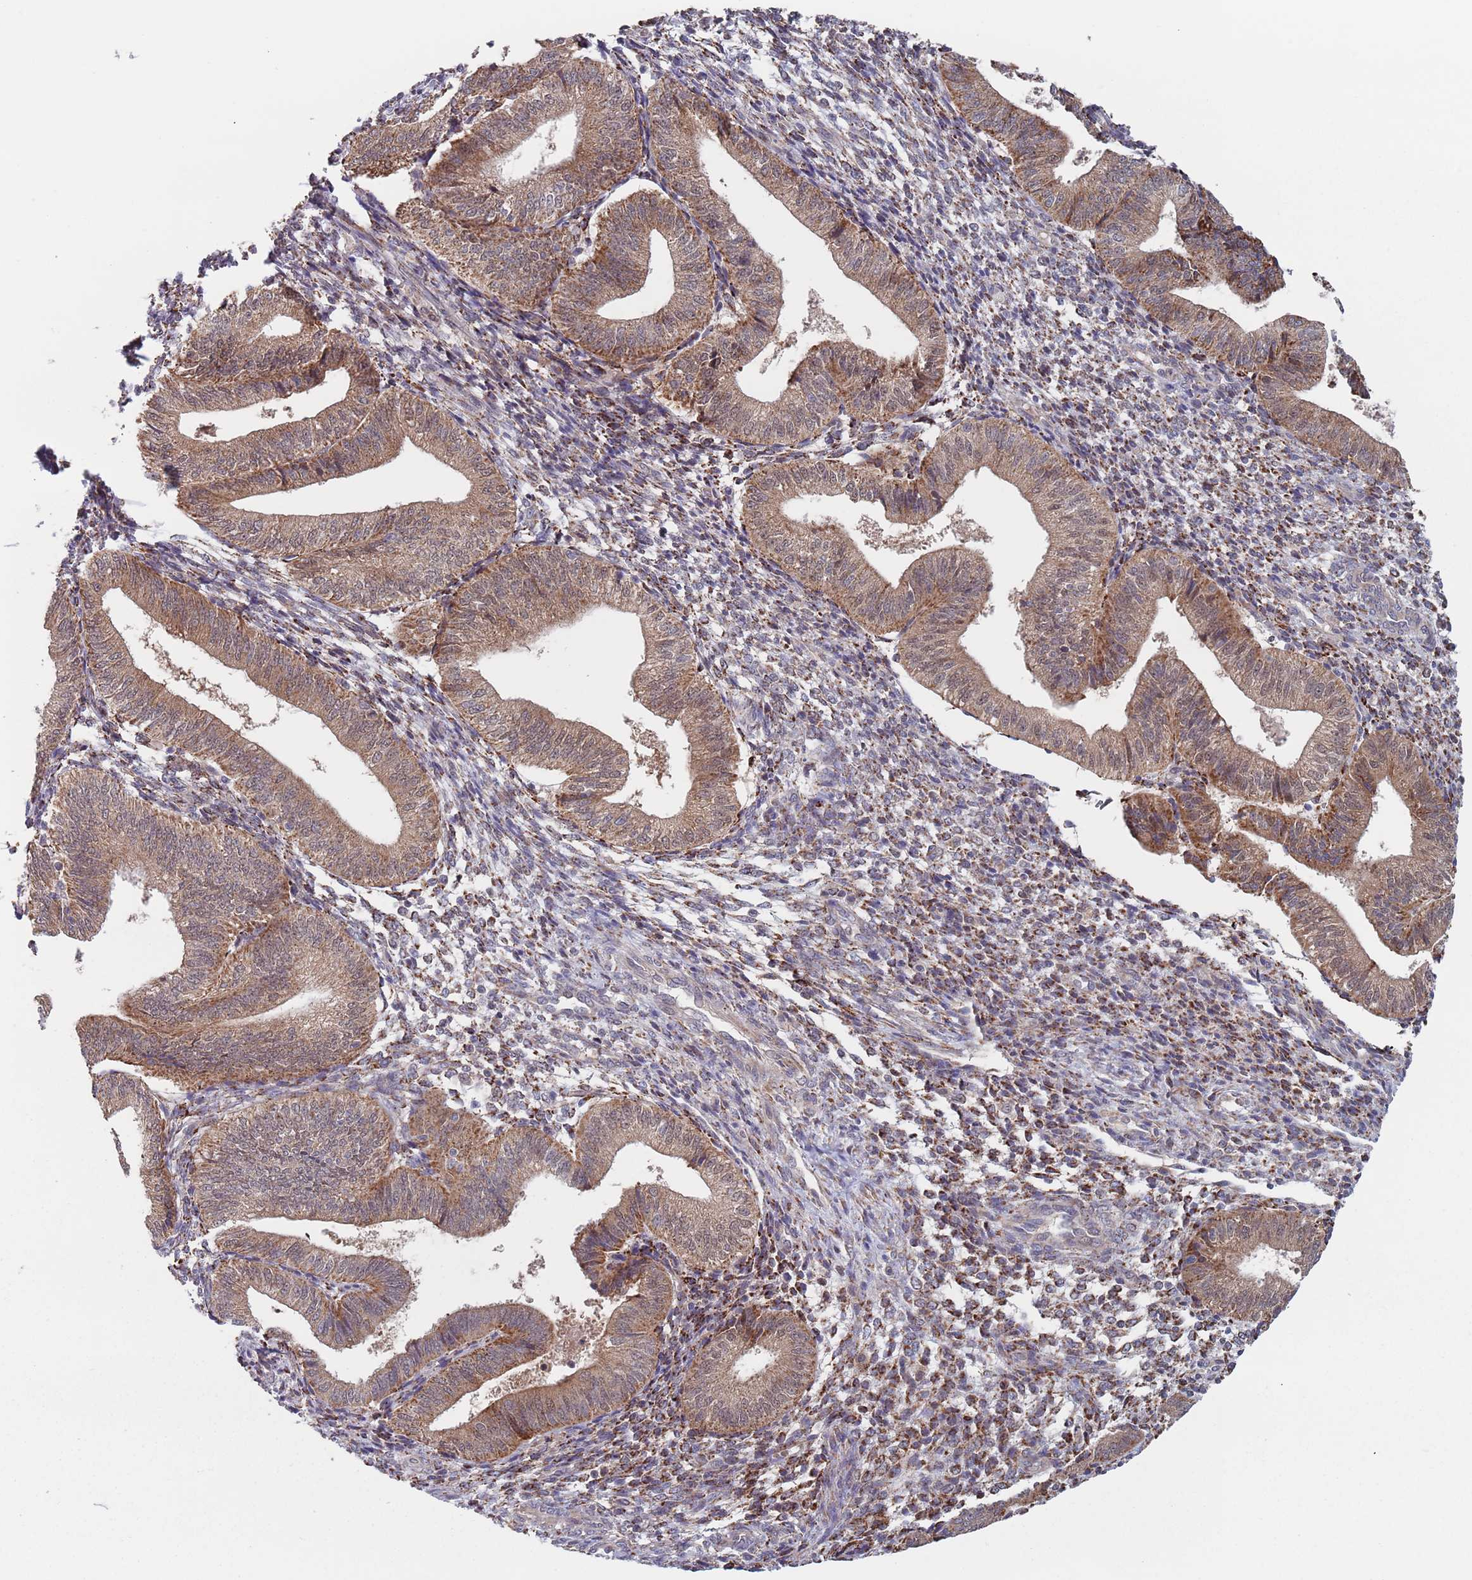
{"staining": {"intensity": "moderate", "quantity": "25%-75%", "location": "cytoplasmic/membranous"}, "tissue": "endometrium", "cell_type": "Cells in endometrial stroma", "image_type": "normal", "snomed": [{"axis": "morphology", "description": "Normal tissue, NOS"}, {"axis": "topography", "description": "Endometrium"}], "caption": "IHC image of benign endometrium: endometrium stained using IHC demonstrates medium levels of moderate protein expression localized specifically in the cytoplasmic/membranous of cells in endometrial stroma, appearing as a cytoplasmic/membranous brown color.", "gene": "ZNF140", "patient": {"sex": "female", "age": 34}}